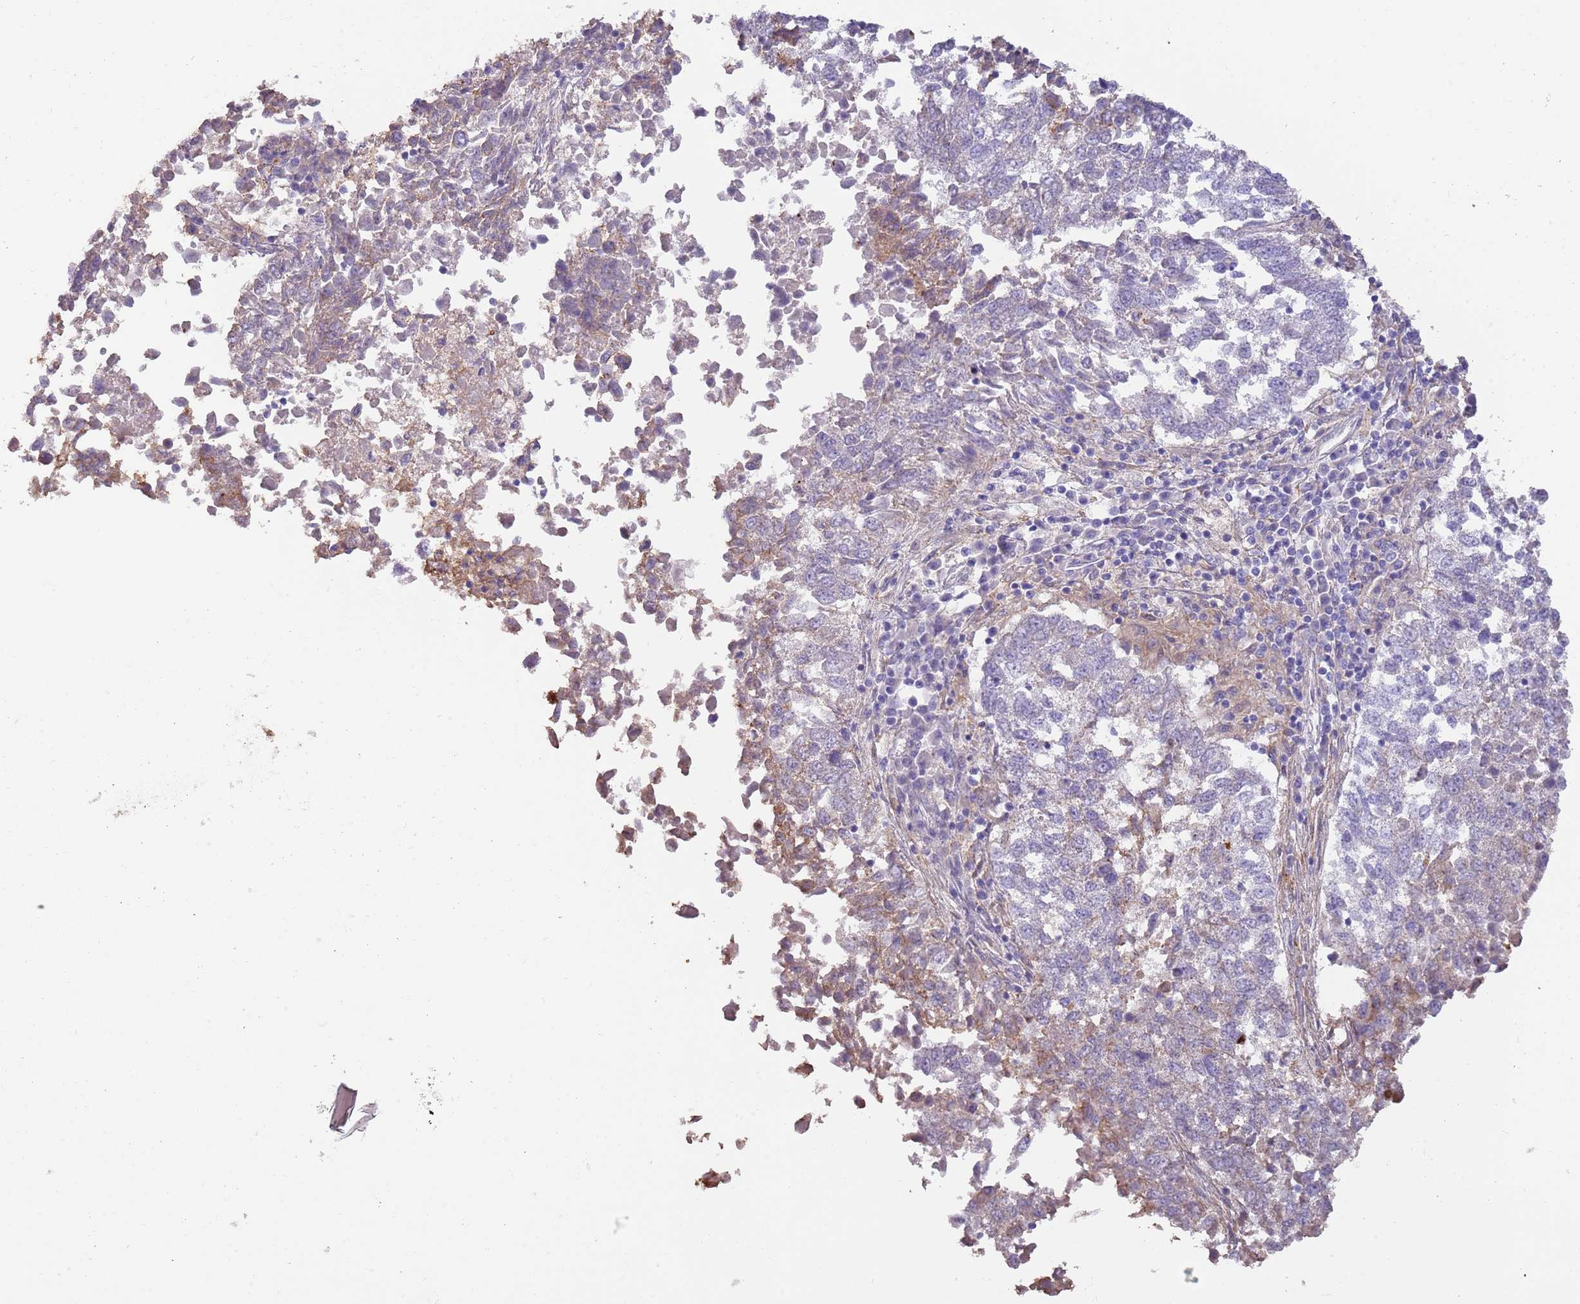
{"staining": {"intensity": "negative", "quantity": "none", "location": "none"}, "tissue": "lung cancer", "cell_type": "Tumor cells", "image_type": "cancer", "snomed": [{"axis": "morphology", "description": "Squamous cell carcinoma, NOS"}, {"axis": "topography", "description": "Lung"}], "caption": "Protein analysis of lung cancer (squamous cell carcinoma) reveals no significant positivity in tumor cells. The staining is performed using DAB (3,3'-diaminobenzidine) brown chromogen with nuclei counter-stained in using hematoxylin.", "gene": "NBPF3", "patient": {"sex": "male", "age": 73}}